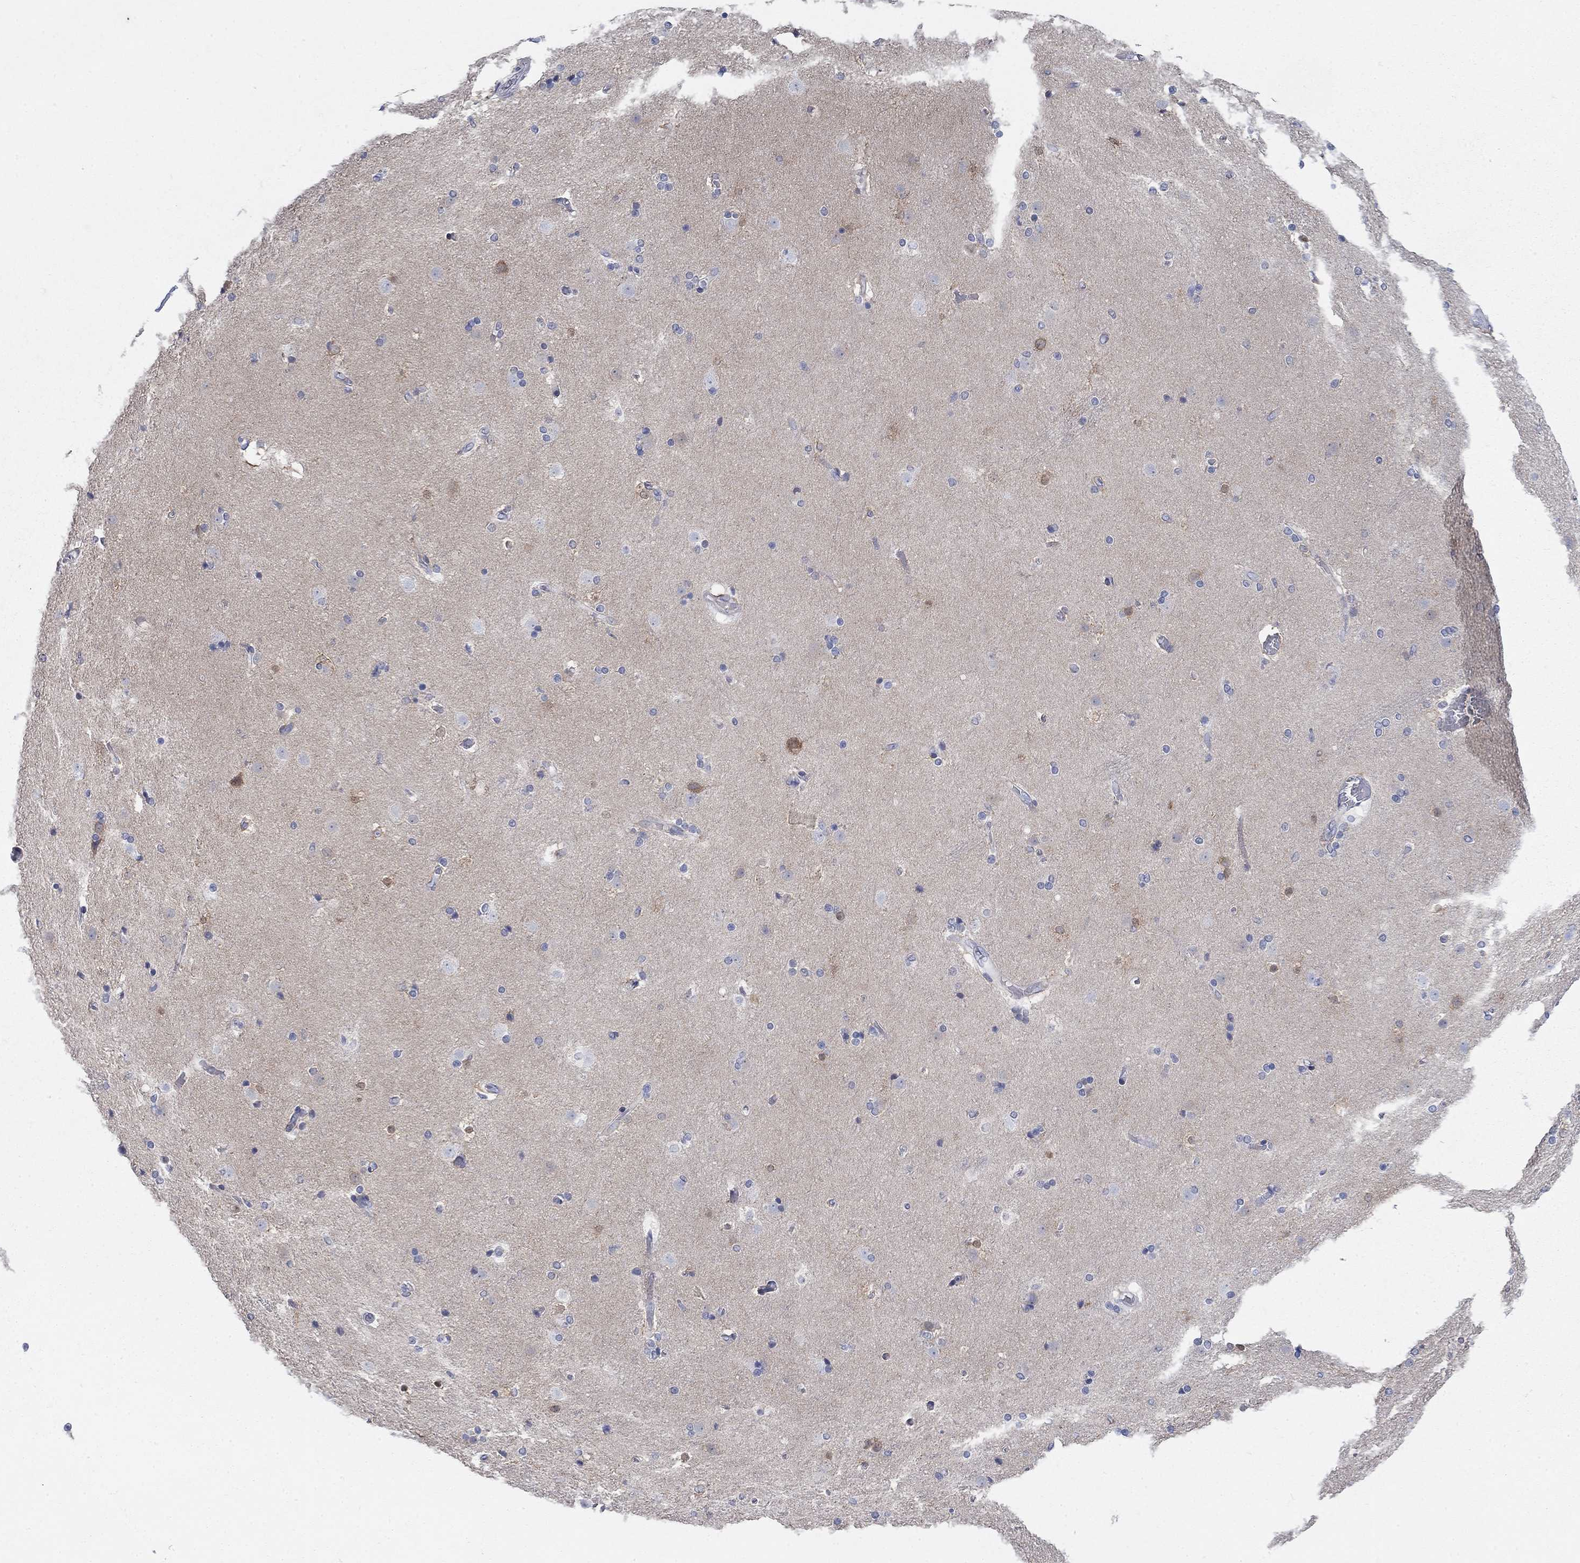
{"staining": {"intensity": "moderate", "quantity": "<25%", "location": "cytoplasmic/membranous"}, "tissue": "caudate", "cell_type": "Glial cells", "image_type": "normal", "snomed": [{"axis": "morphology", "description": "Normal tissue, NOS"}, {"axis": "topography", "description": "Lateral ventricle wall"}], "caption": "DAB immunohistochemical staining of benign human caudate displays moderate cytoplasmic/membranous protein staining in approximately <25% of glial cells. Immunohistochemistry stains the protein of interest in brown and the nuclei are stained blue.", "gene": "WASF3", "patient": {"sex": "female", "age": 71}}